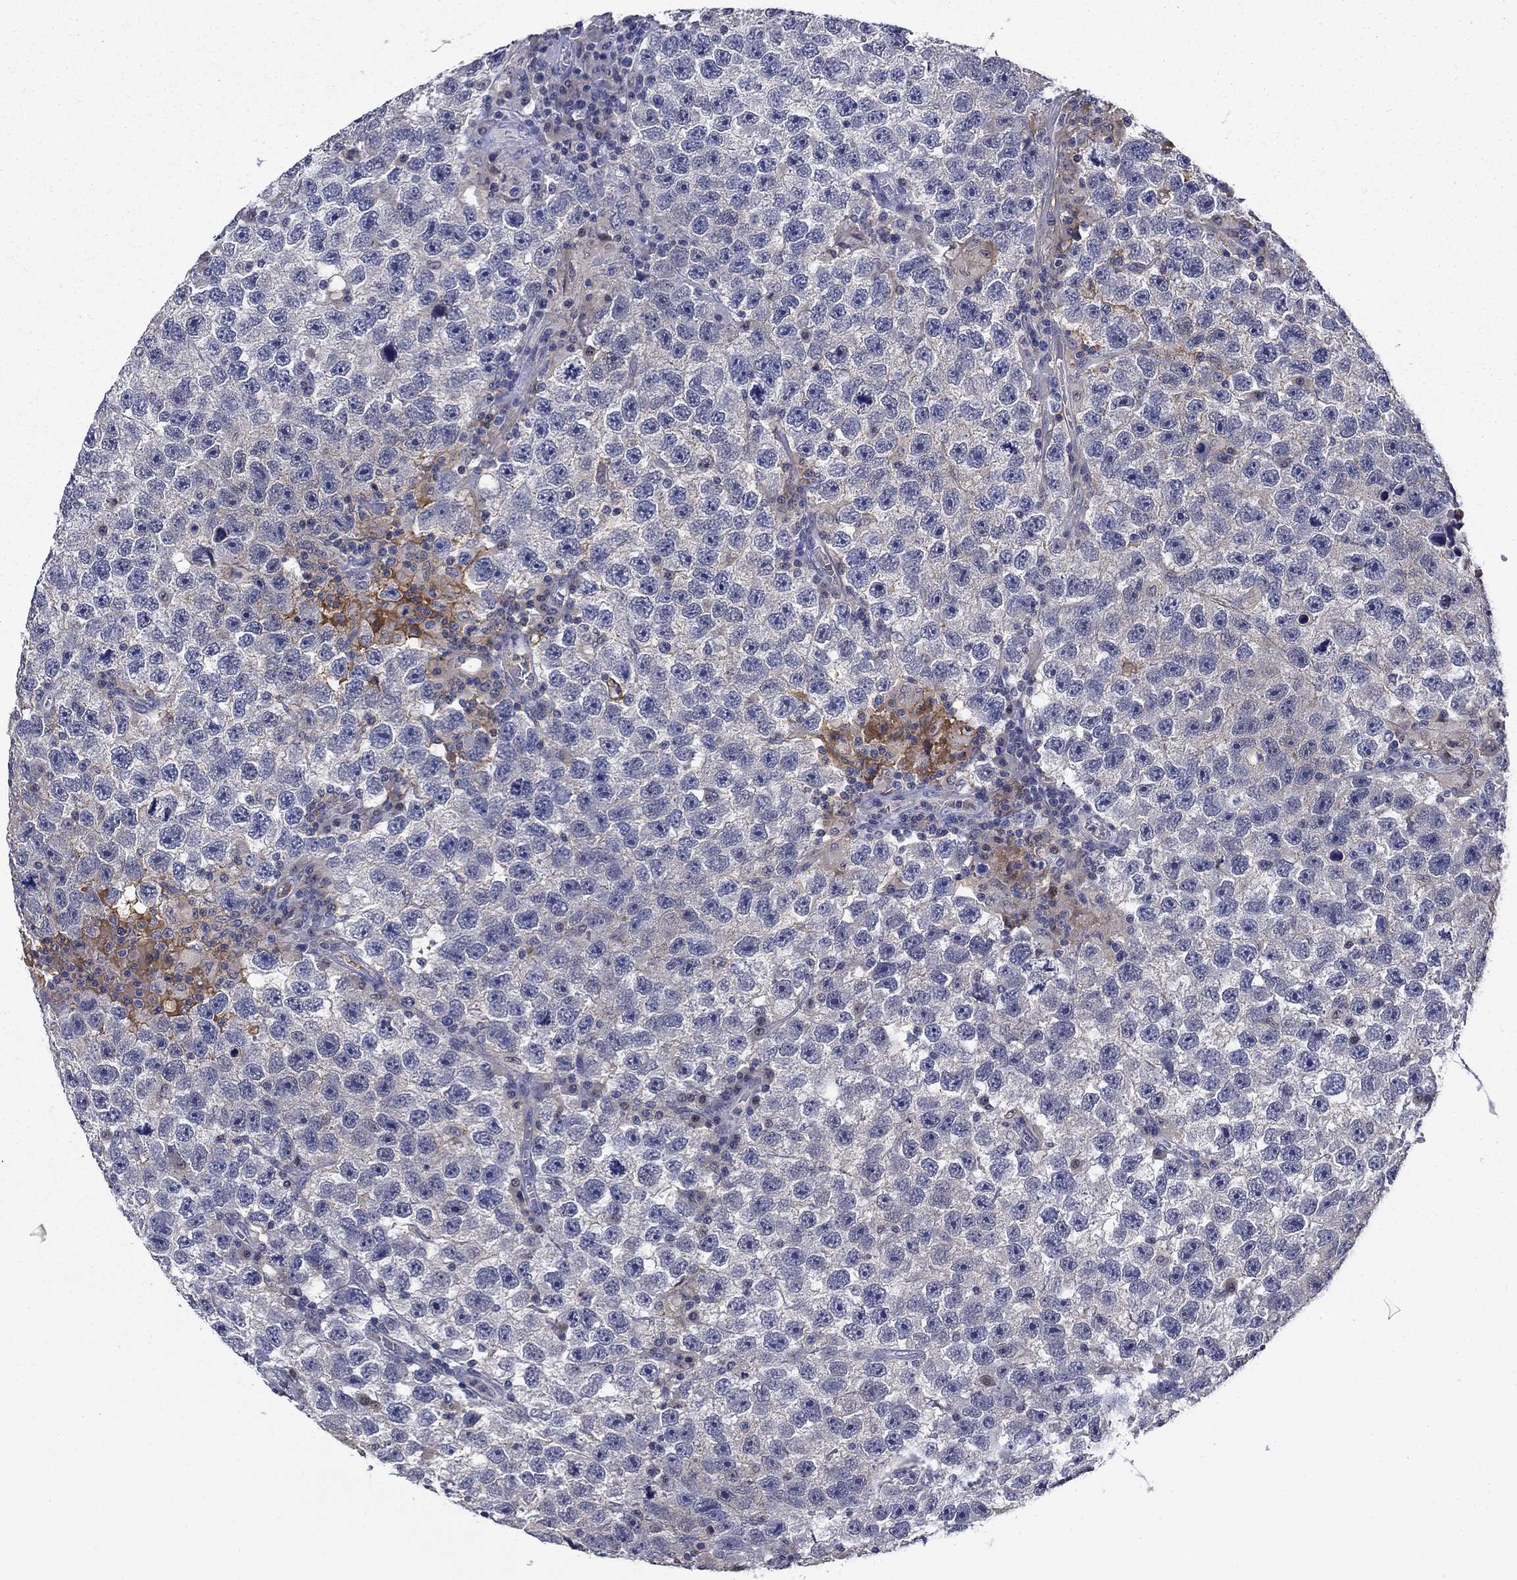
{"staining": {"intensity": "negative", "quantity": "none", "location": "none"}, "tissue": "testis cancer", "cell_type": "Tumor cells", "image_type": "cancer", "snomed": [{"axis": "morphology", "description": "Seminoma, NOS"}, {"axis": "topography", "description": "Testis"}], "caption": "Human testis cancer (seminoma) stained for a protein using immunohistochemistry exhibits no staining in tumor cells.", "gene": "DDTL", "patient": {"sex": "male", "age": 26}}